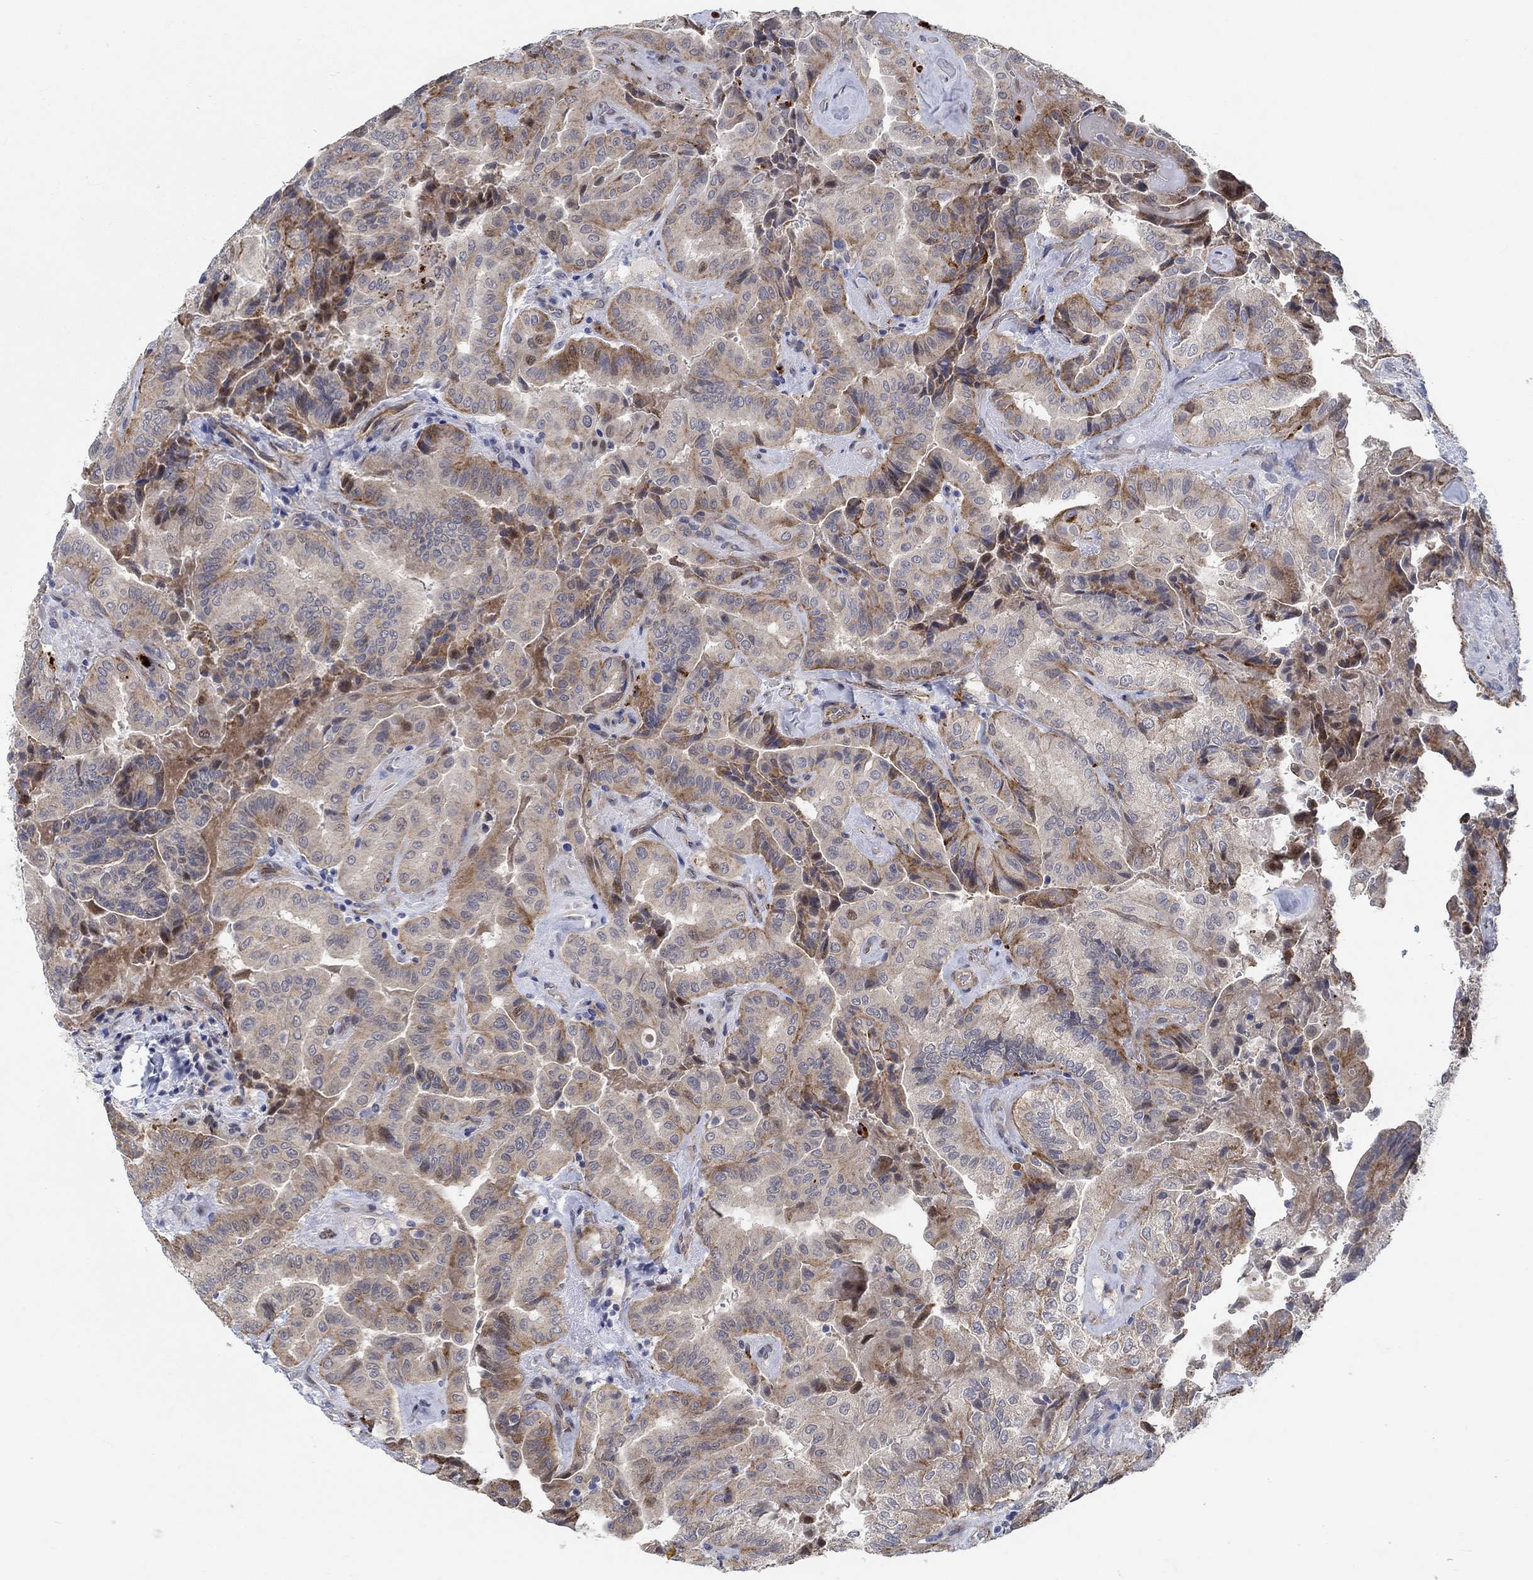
{"staining": {"intensity": "moderate", "quantity": "25%-75%", "location": "cytoplasmic/membranous"}, "tissue": "thyroid cancer", "cell_type": "Tumor cells", "image_type": "cancer", "snomed": [{"axis": "morphology", "description": "Papillary adenocarcinoma, NOS"}, {"axis": "topography", "description": "Thyroid gland"}], "caption": "The image shows a brown stain indicating the presence of a protein in the cytoplasmic/membranous of tumor cells in papillary adenocarcinoma (thyroid).", "gene": "KCNH8", "patient": {"sex": "female", "age": 68}}